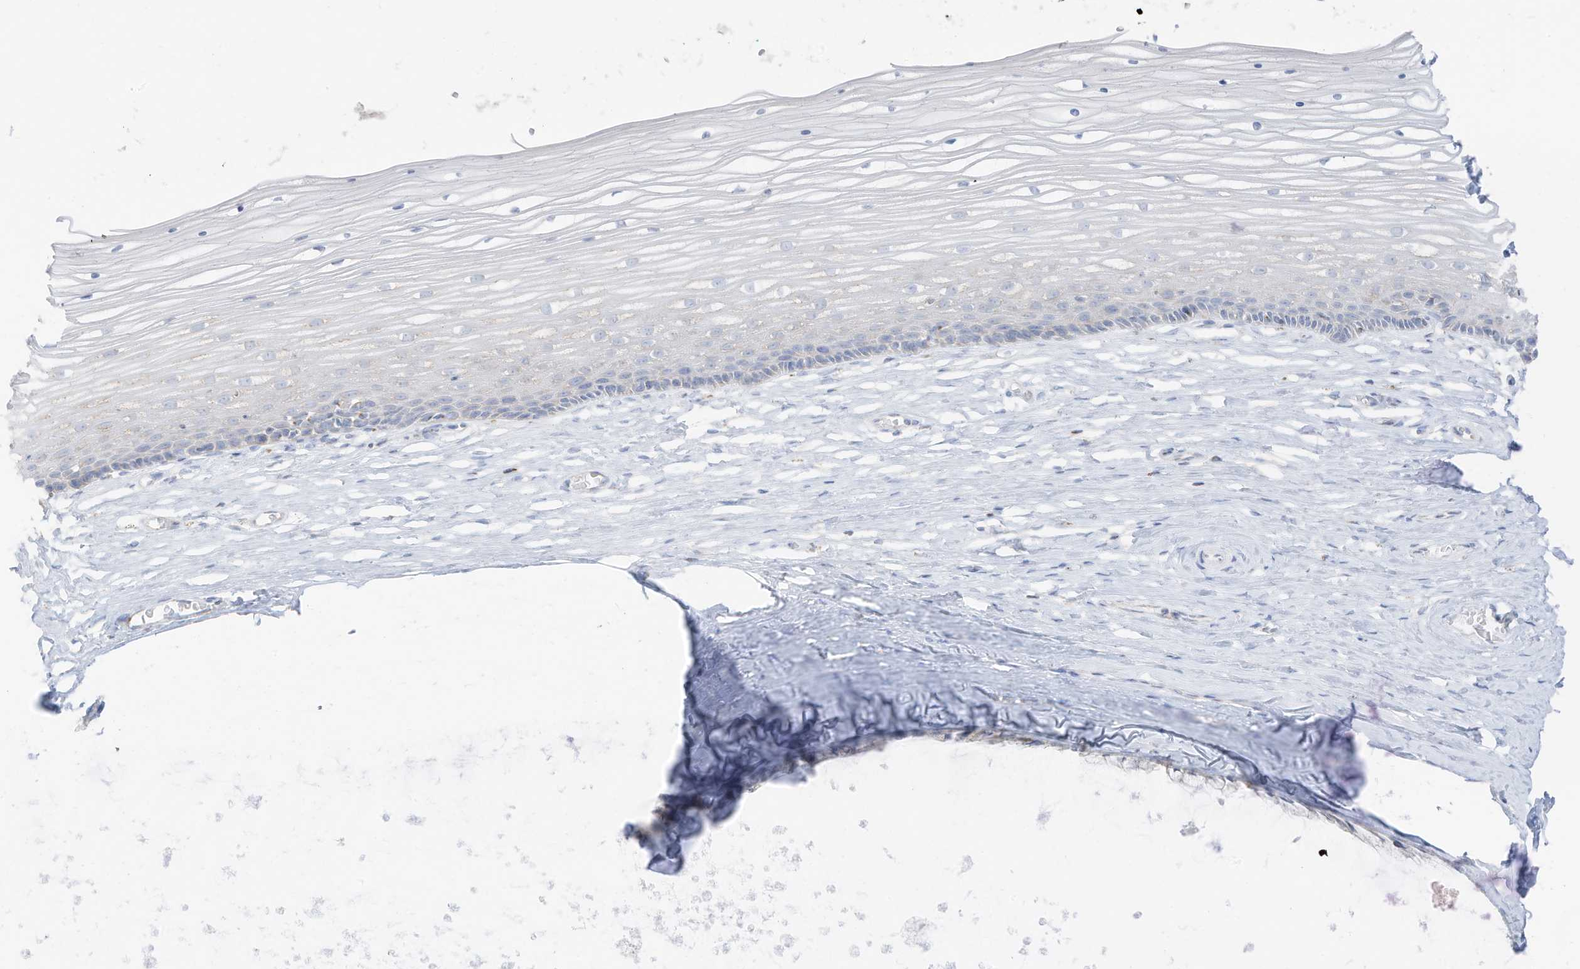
{"staining": {"intensity": "weak", "quantity": "<25%", "location": "cytoplasmic/membranous"}, "tissue": "vagina", "cell_type": "Squamous epithelial cells", "image_type": "normal", "snomed": [{"axis": "morphology", "description": "Normal tissue, NOS"}, {"axis": "topography", "description": "Vagina"}, {"axis": "topography", "description": "Cervix"}], "caption": "A high-resolution photomicrograph shows IHC staining of benign vagina, which reveals no significant staining in squamous epithelial cells. Brightfield microscopy of IHC stained with DAB (3,3'-diaminobenzidine) (brown) and hematoxylin (blue), captured at high magnification.", "gene": "ETHE1", "patient": {"sex": "female", "age": 40}}